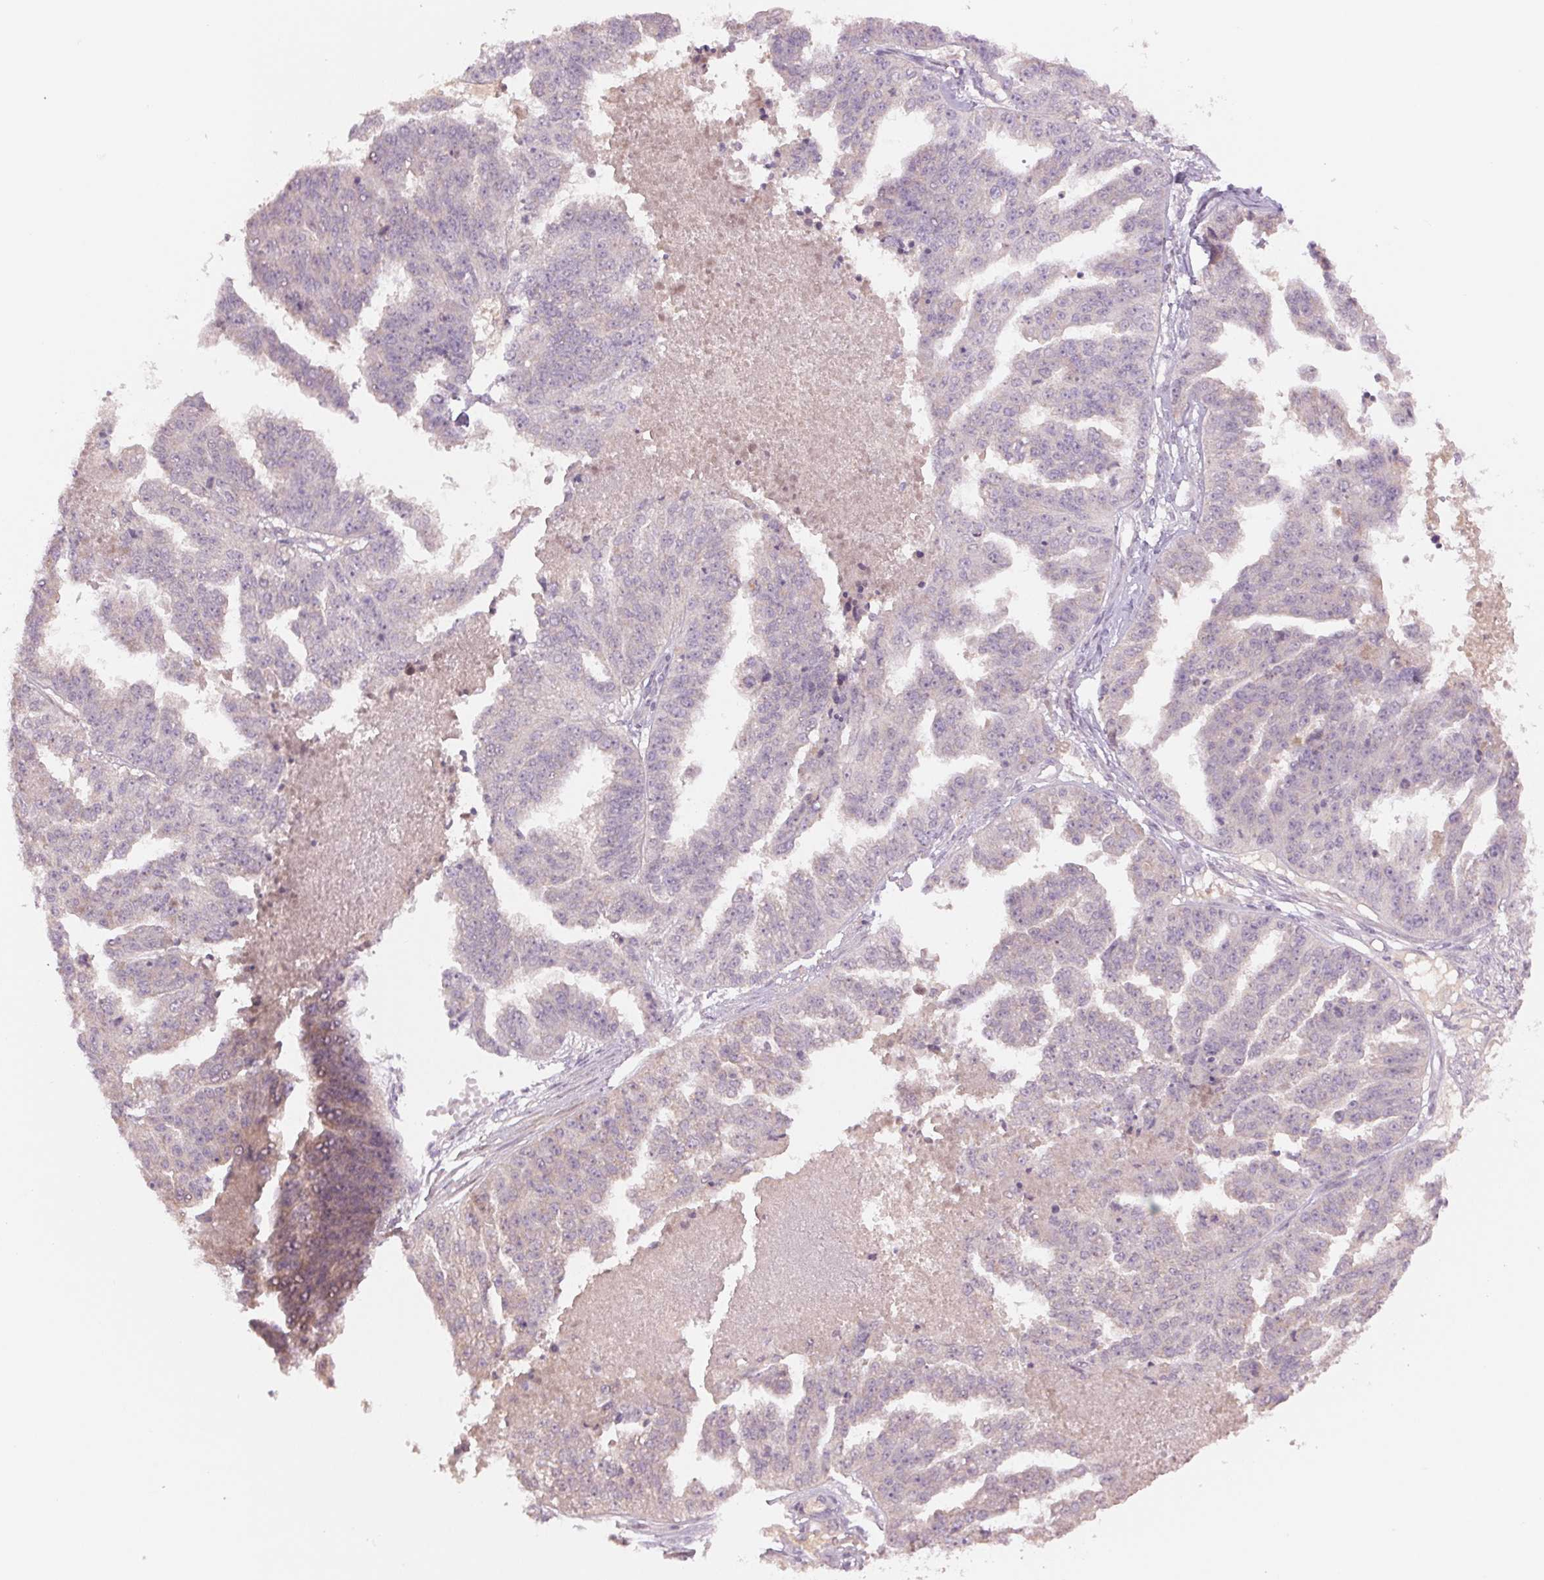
{"staining": {"intensity": "negative", "quantity": "none", "location": "none"}, "tissue": "ovarian cancer", "cell_type": "Tumor cells", "image_type": "cancer", "snomed": [{"axis": "morphology", "description": "Cystadenocarcinoma, serous, NOS"}, {"axis": "topography", "description": "Ovary"}], "caption": "This is a histopathology image of IHC staining of ovarian cancer (serous cystadenocarcinoma), which shows no expression in tumor cells.", "gene": "PPIA", "patient": {"sex": "female", "age": 58}}